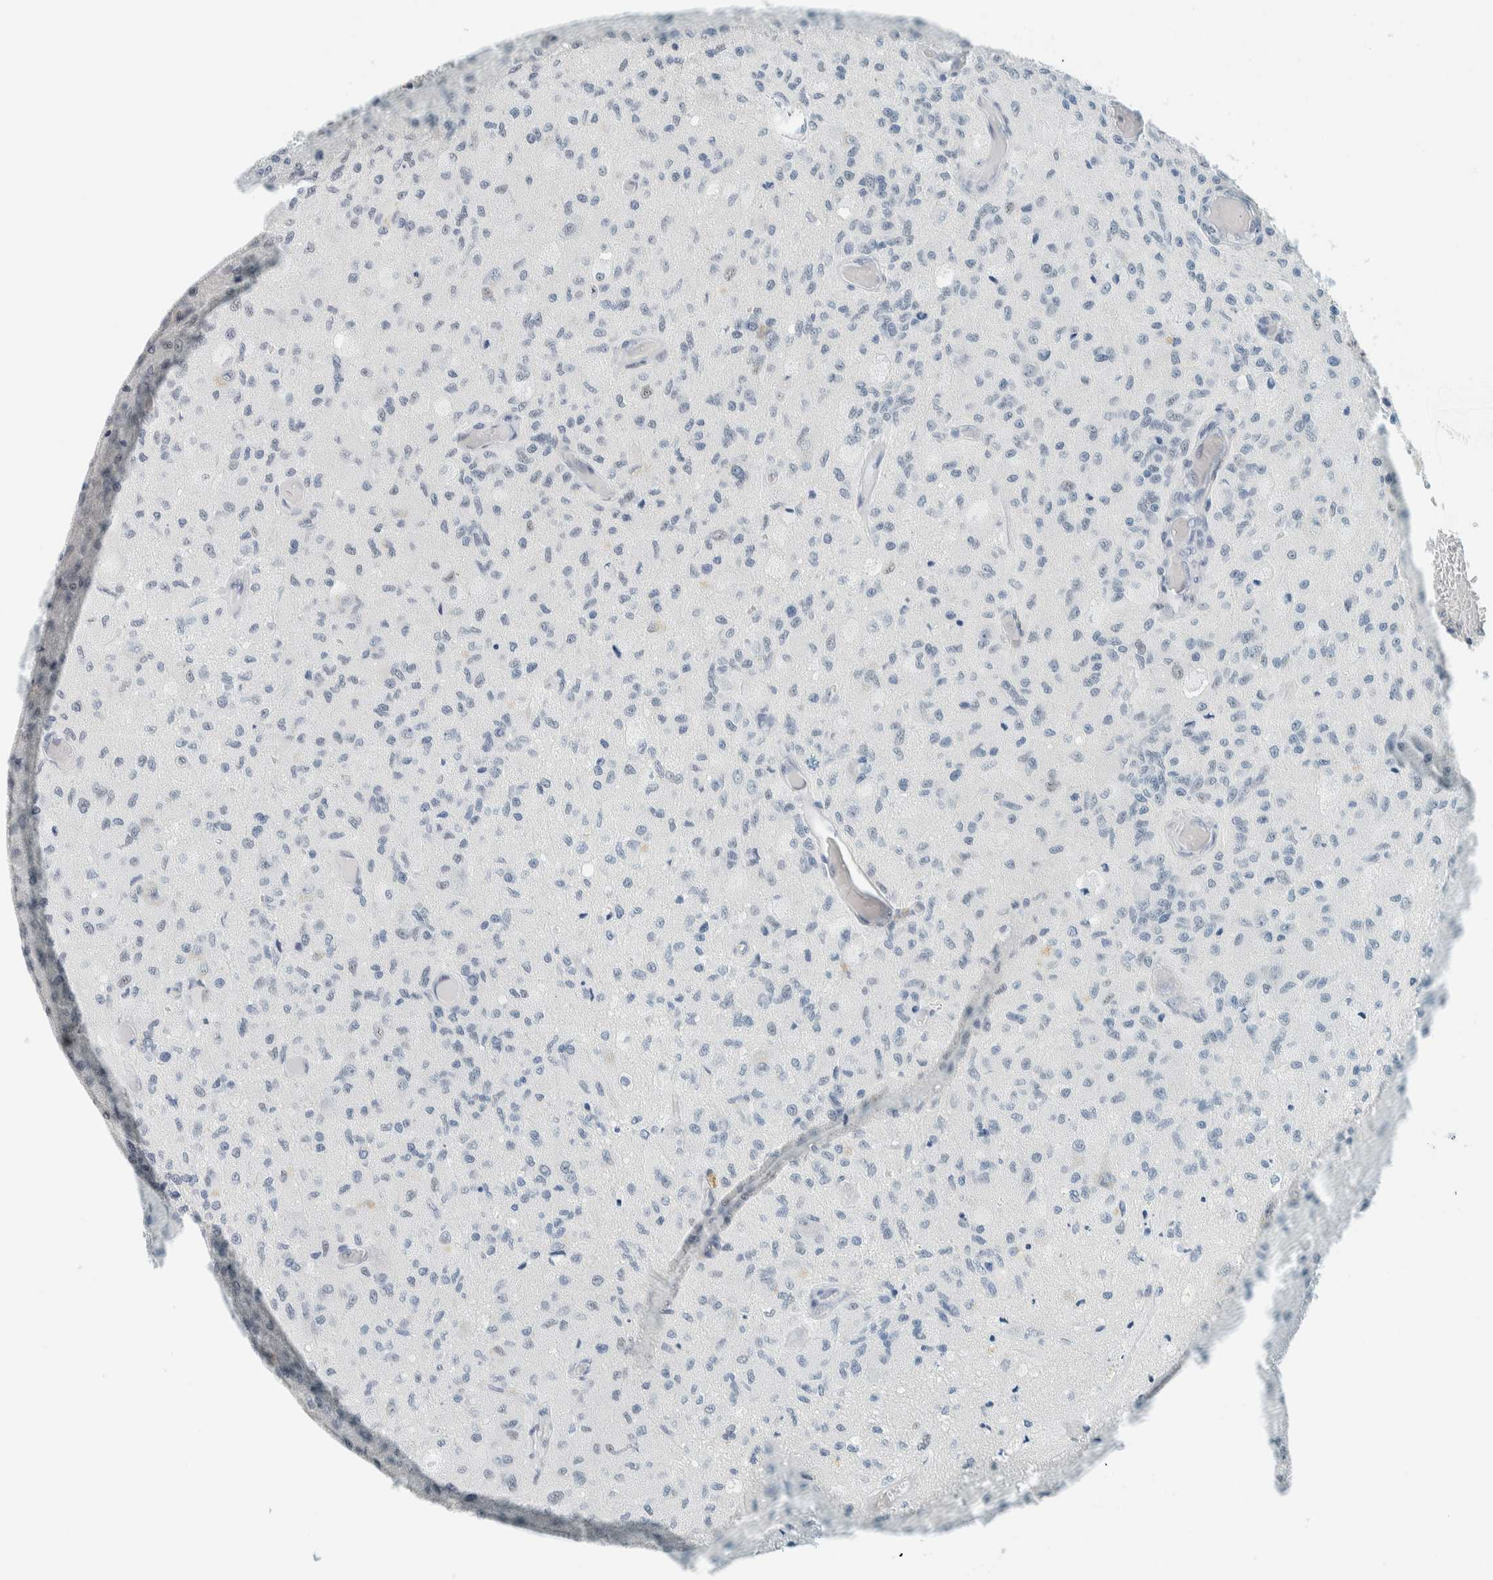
{"staining": {"intensity": "negative", "quantity": "none", "location": "none"}, "tissue": "glioma", "cell_type": "Tumor cells", "image_type": "cancer", "snomed": [{"axis": "morphology", "description": "Normal tissue, NOS"}, {"axis": "morphology", "description": "Glioma, malignant, High grade"}, {"axis": "topography", "description": "Cerebral cortex"}], "caption": "An immunohistochemistry image of glioma is shown. There is no staining in tumor cells of glioma. (DAB IHC with hematoxylin counter stain).", "gene": "CYSRT1", "patient": {"sex": "male", "age": 77}}